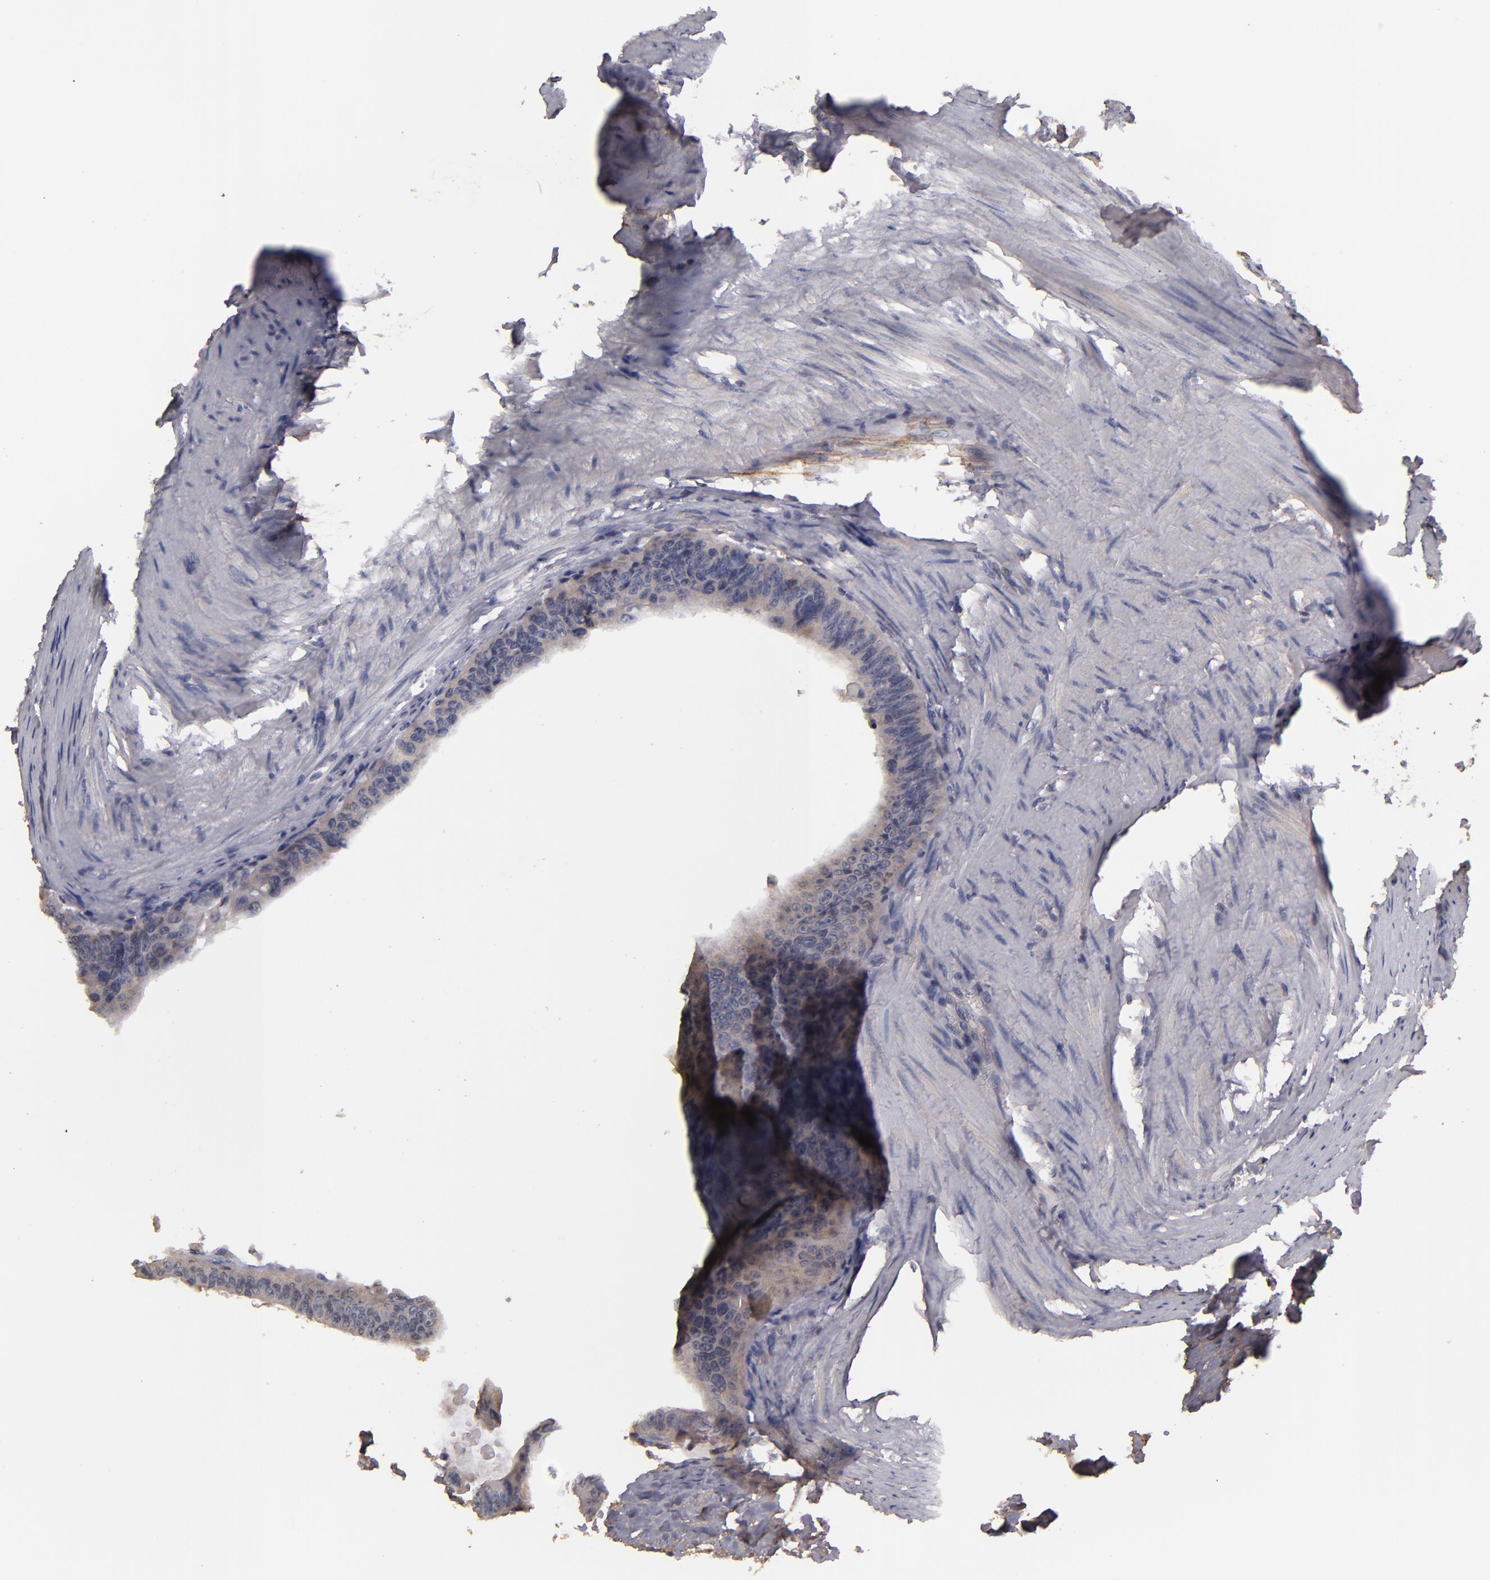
{"staining": {"intensity": "negative", "quantity": "none", "location": "none"}, "tissue": "colorectal cancer", "cell_type": "Tumor cells", "image_type": "cancer", "snomed": [{"axis": "morphology", "description": "Adenocarcinoma, NOS"}, {"axis": "topography", "description": "Colon"}], "caption": "Immunohistochemistry image of neoplastic tissue: adenocarcinoma (colorectal) stained with DAB demonstrates no significant protein positivity in tumor cells.", "gene": "MBL2", "patient": {"sex": "female", "age": 55}}